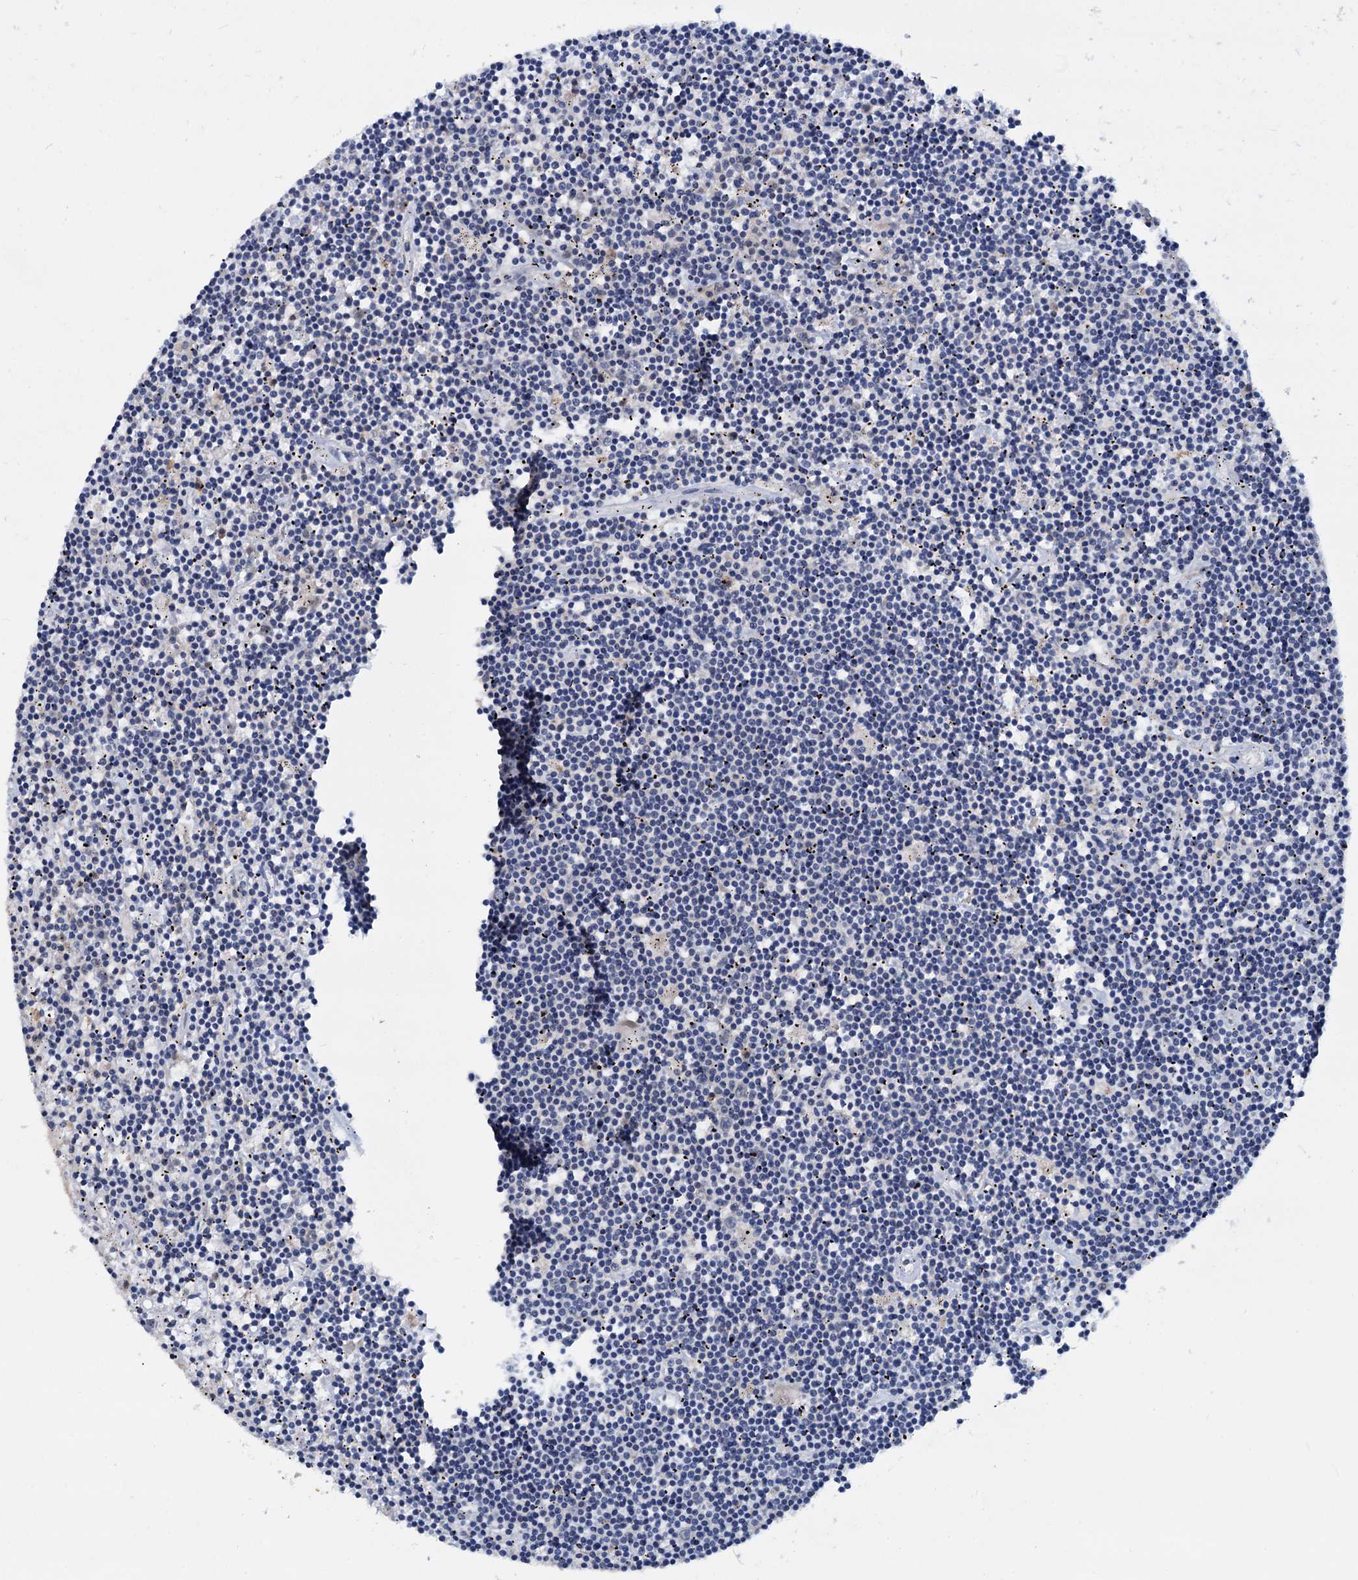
{"staining": {"intensity": "negative", "quantity": "none", "location": "none"}, "tissue": "lymphoma", "cell_type": "Tumor cells", "image_type": "cancer", "snomed": [{"axis": "morphology", "description": "Malignant lymphoma, non-Hodgkin's type, Low grade"}, {"axis": "topography", "description": "Spleen"}], "caption": "An immunohistochemistry micrograph of malignant lymphoma, non-Hodgkin's type (low-grade) is shown. There is no staining in tumor cells of malignant lymphoma, non-Hodgkin's type (low-grade).", "gene": "PTGES3", "patient": {"sex": "male", "age": 76}}